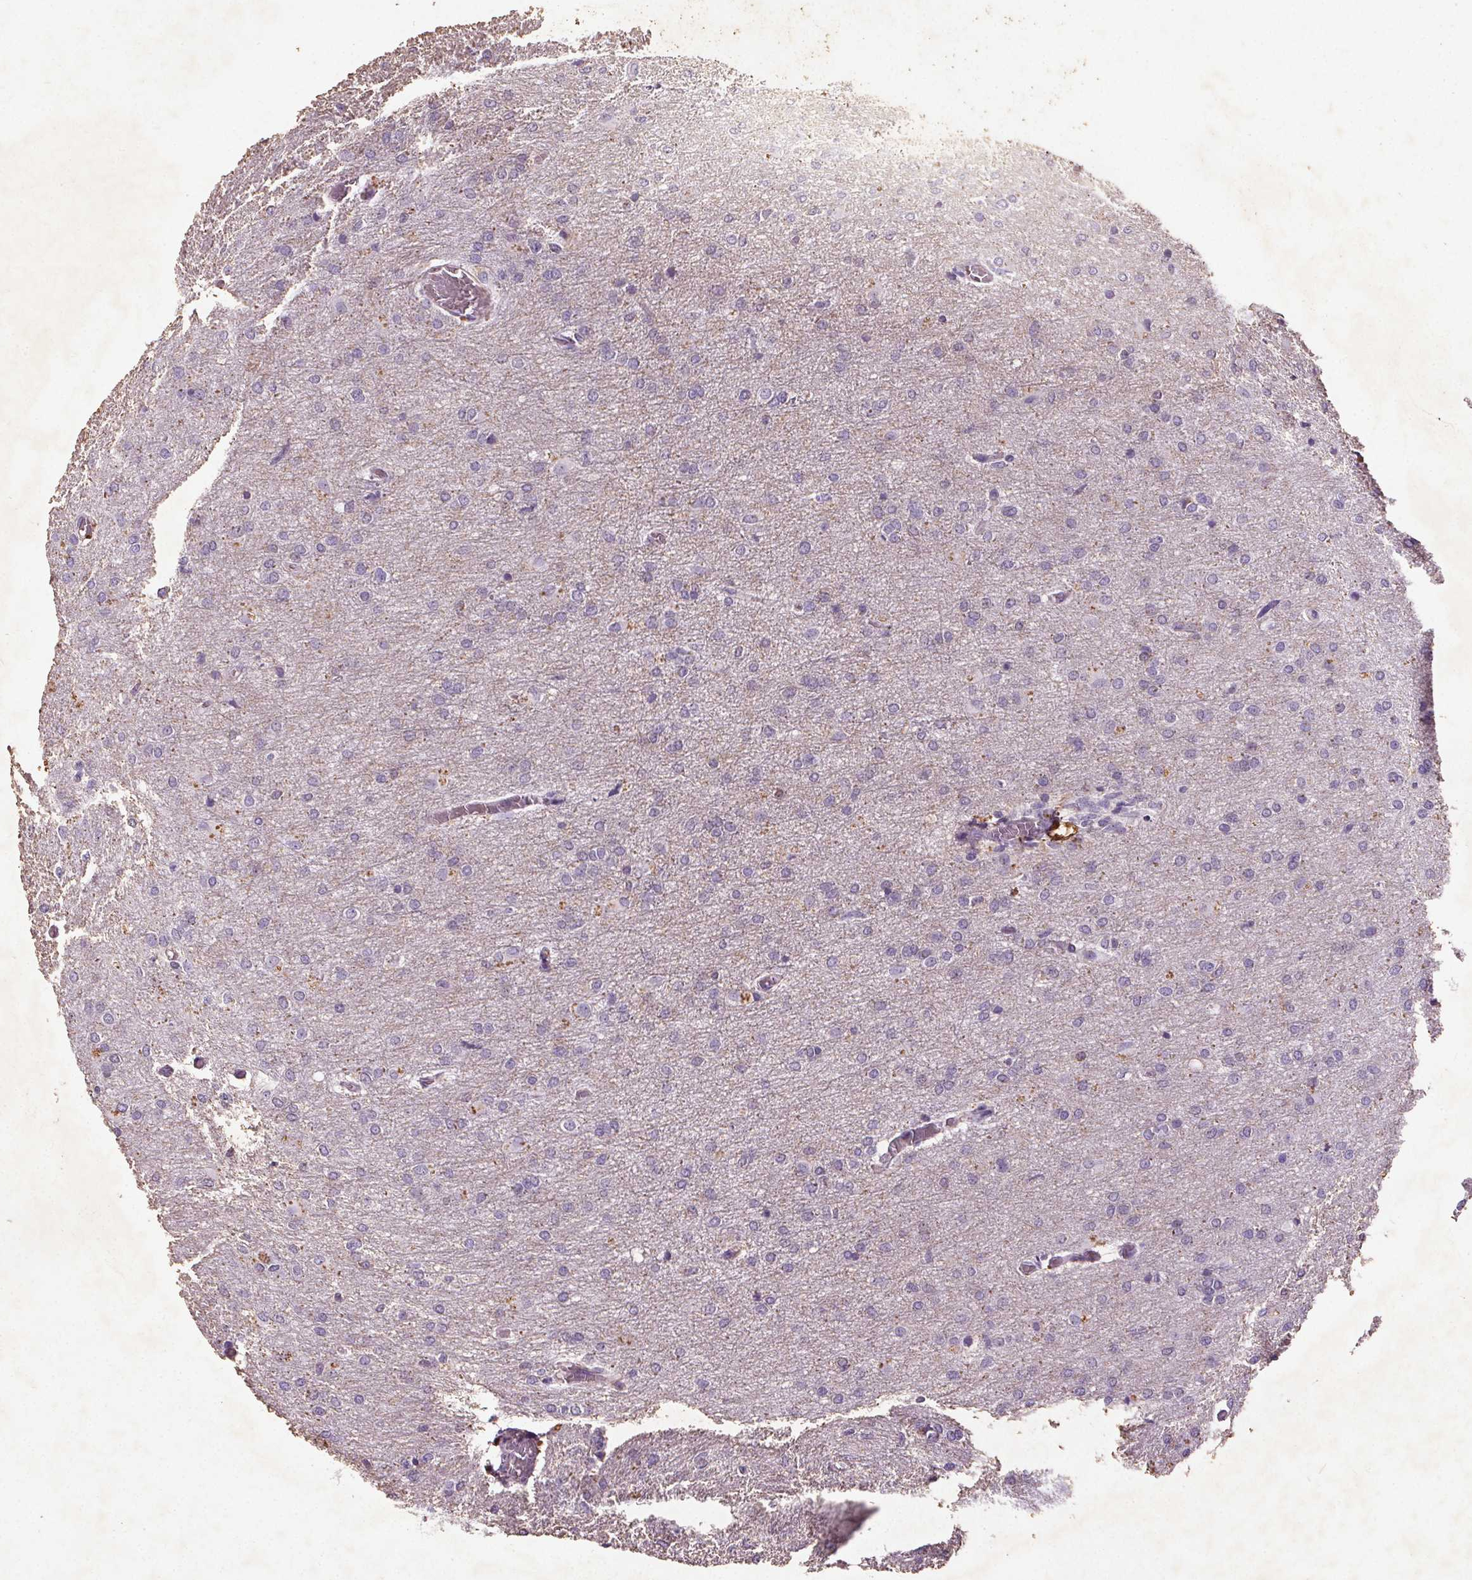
{"staining": {"intensity": "negative", "quantity": "none", "location": "none"}, "tissue": "glioma", "cell_type": "Tumor cells", "image_type": "cancer", "snomed": [{"axis": "morphology", "description": "Glioma, malignant, High grade"}, {"axis": "topography", "description": "Brain"}], "caption": "This is an immunohistochemistry (IHC) histopathology image of human glioma. There is no expression in tumor cells.", "gene": "C19orf84", "patient": {"sex": "male", "age": 68}}